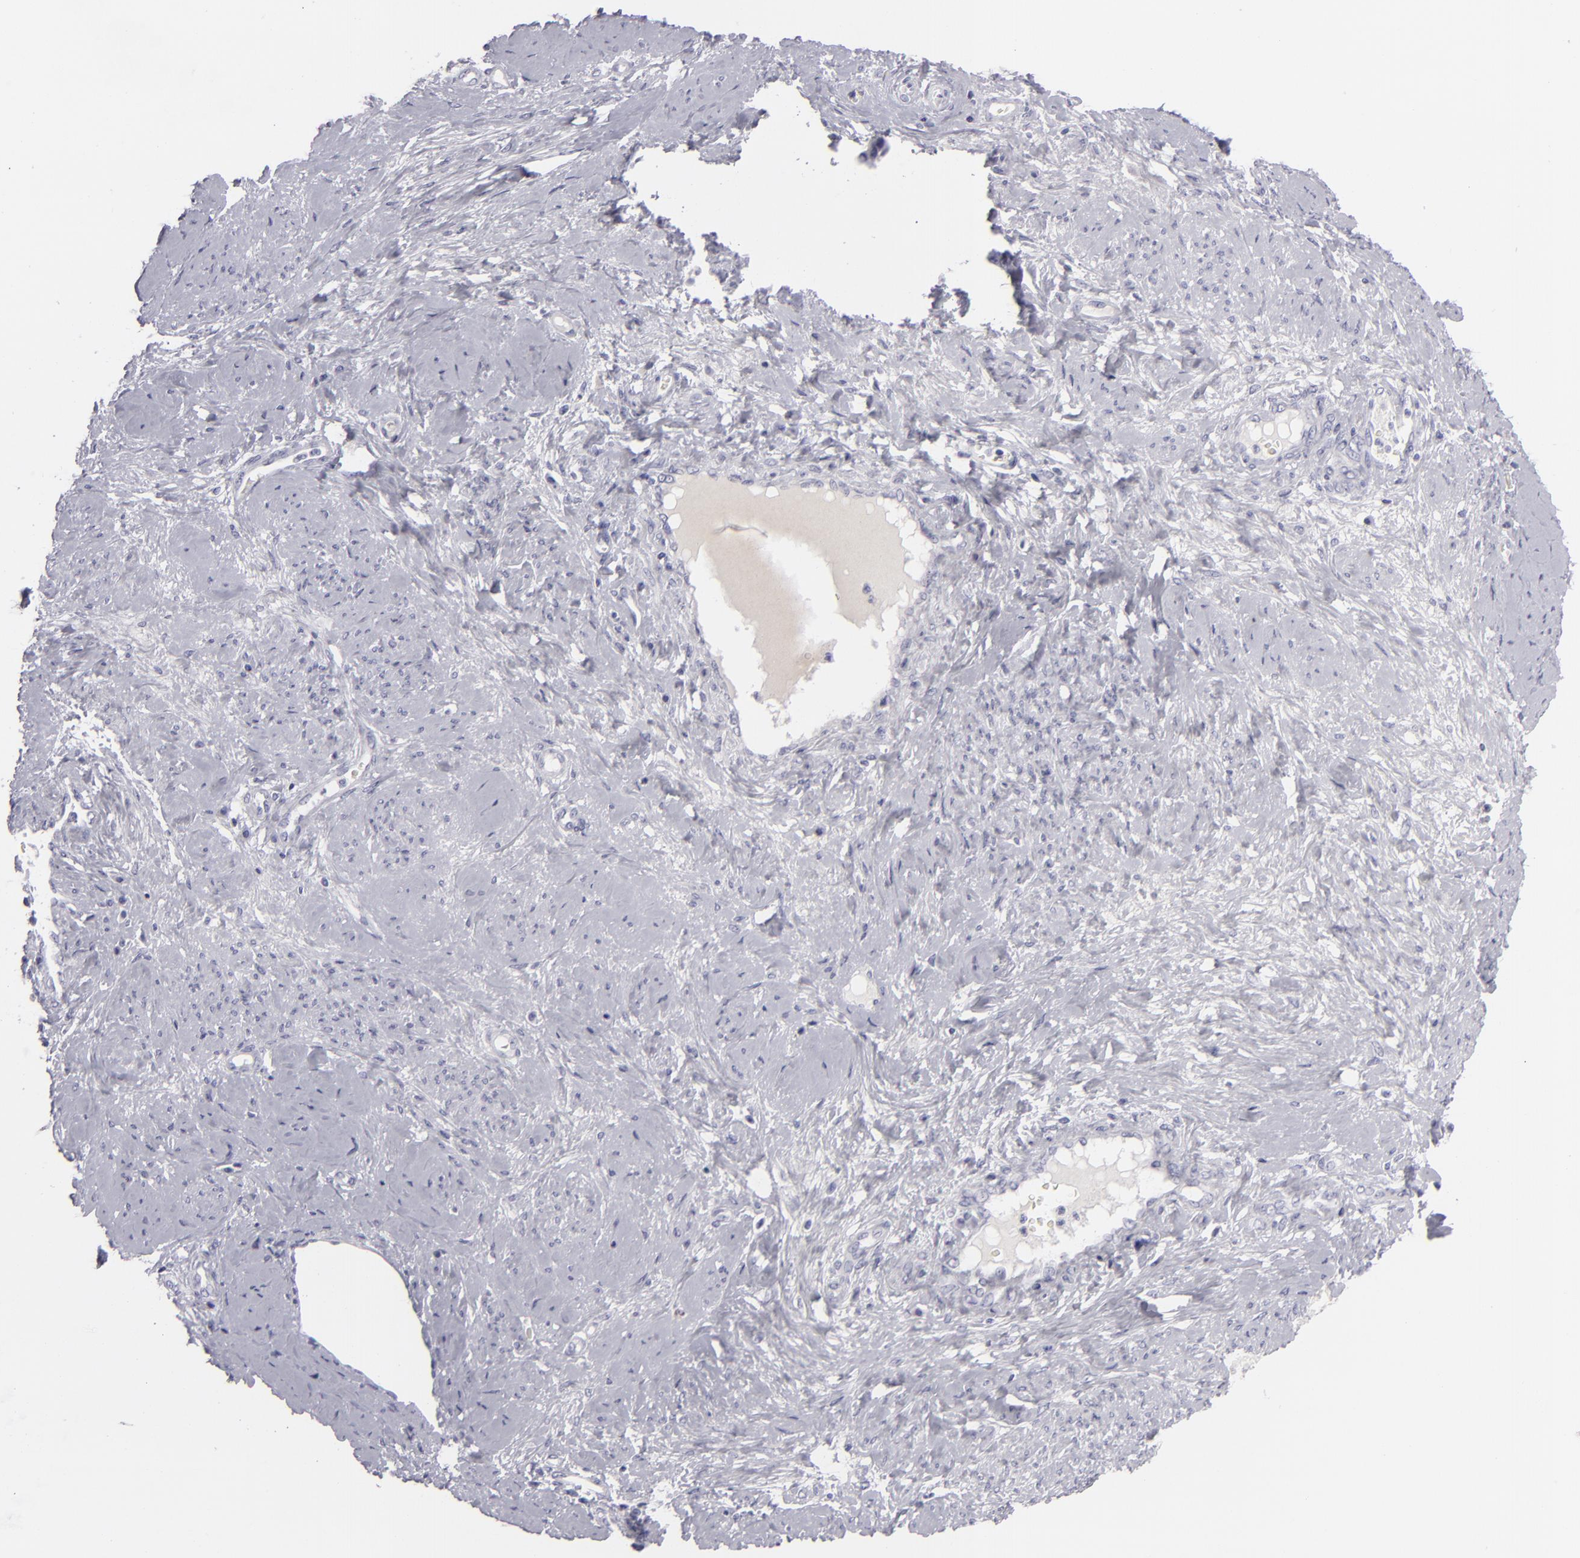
{"staining": {"intensity": "negative", "quantity": "none", "location": "none"}, "tissue": "cervical cancer", "cell_type": "Tumor cells", "image_type": "cancer", "snomed": [{"axis": "morphology", "description": "Squamous cell carcinoma, NOS"}, {"axis": "topography", "description": "Cervix"}], "caption": "Immunohistochemistry (IHC) photomicrograph of neoplastic tissue: human cervical cancer (squamous cell carcinoma) stained with DAB (3,3'-diaminobenzidine) displays no significant protein expression in tumor cells.", "gene": "CDX2", "patient": {"sex": "female", "age": 41}}